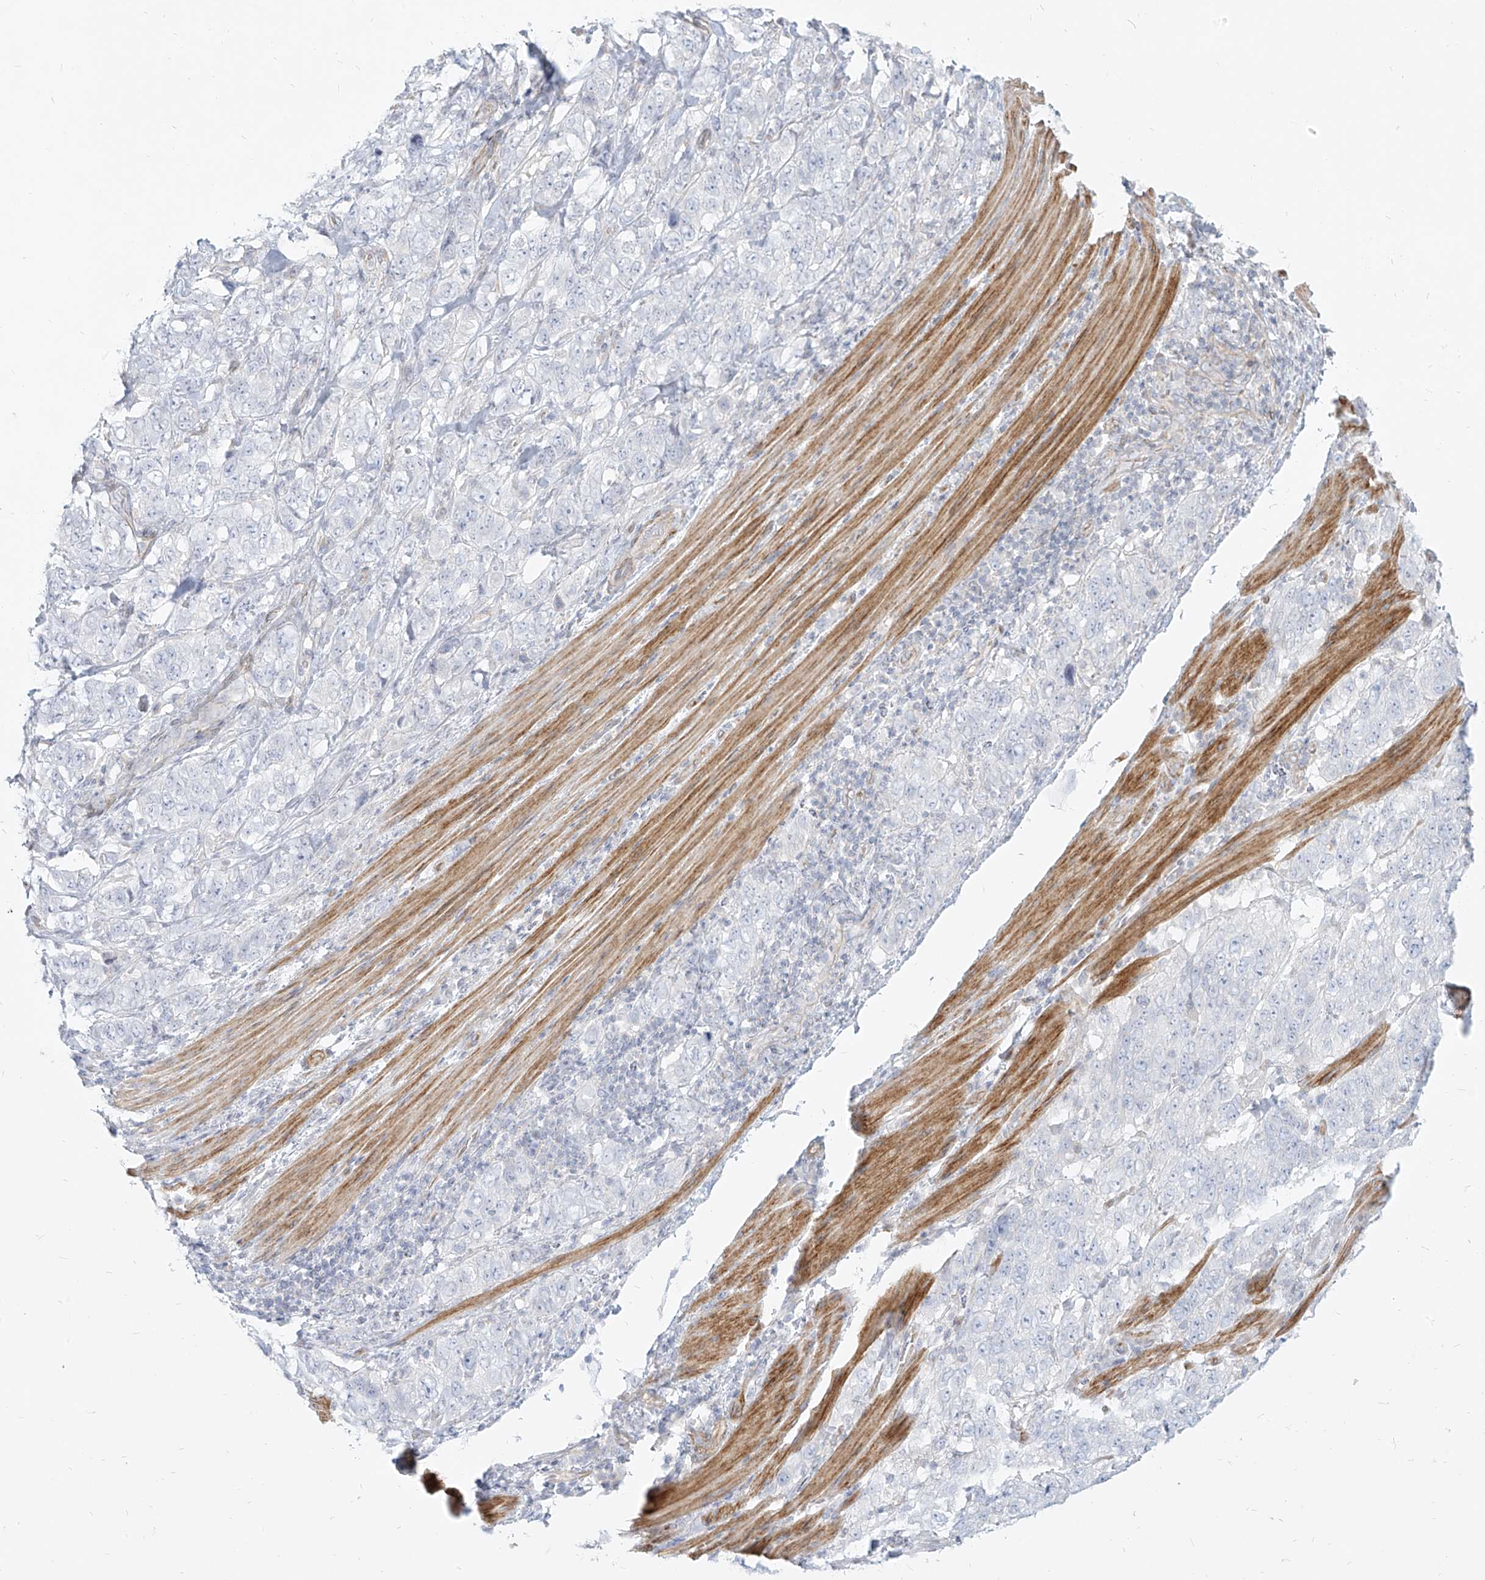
{"staining": {"intensity": "negative", "quantity": "none", "location": "none"}, "tissue": "stomach cancer", "cell_type": "Tumor cells", "image_type": "cancer", "snomed": [{"axis": "morphology", "description": "Adenocarcinoma, NOS"}, {"axis": "topography", "description": "Stomach"}], "caption": "A histopathology image of stomach cancer stained for a protein reveals no brown staining in tumor cells.", "gene": "ITPKB", "patient": {"sex": "male", "age": 48}}